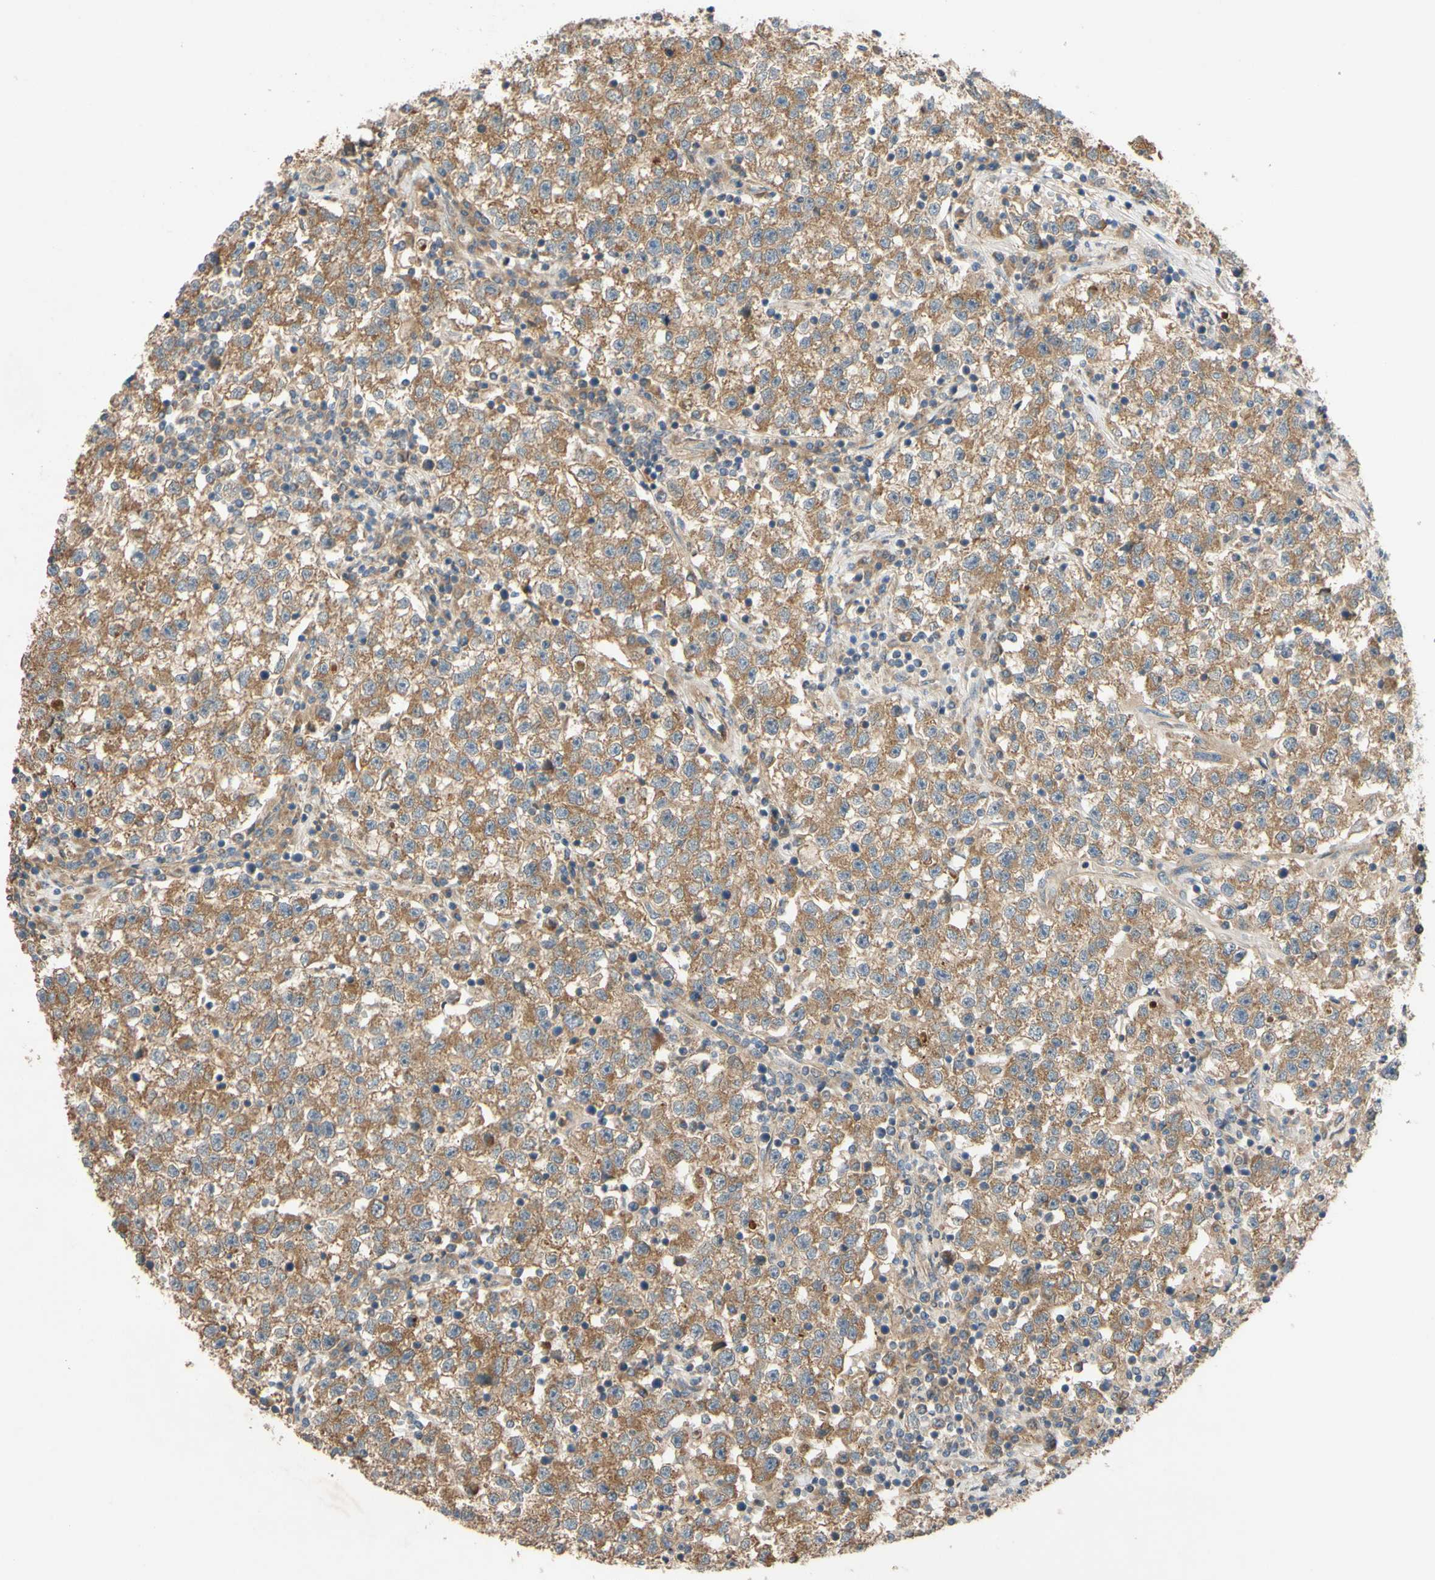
{"staining": {"intensity": "moderate", "quantity": ">75%", "location": "cytoplasmic/membranous"}, "tissue": "testis cancer", "cell_type": "Tumor cells", "image_type": "cancer", "snomed": [{"axis": "morphology", "description": "Seminoma, NOS"}, {"axis": "topography", "description": "Testis"}], "caption": "IHC (DAB) staining of human testis cancer exhibits moderate cytoplasmic/membranous protein expression in approximately >75% of tumor cells.", "gene": "MBTPS2", "patient": {"sex": "male", "age": 22}}